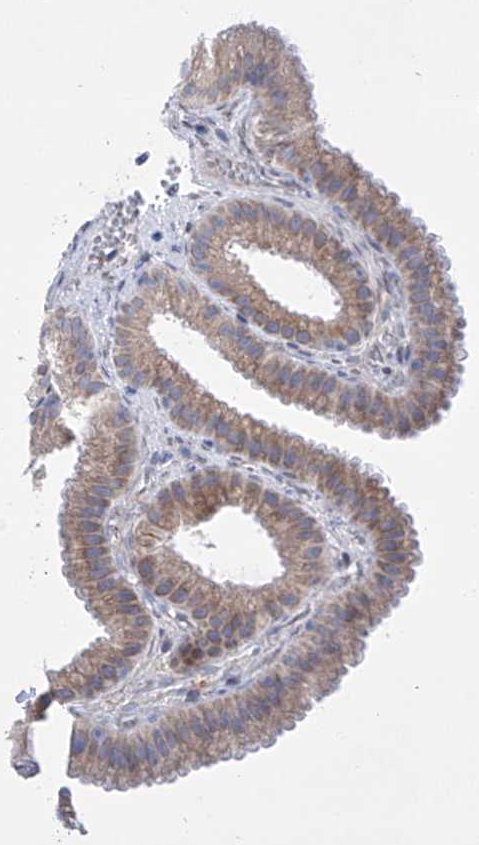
{"staining": {"intensity": "weak", "quantity": "25%-75%", "location": "cytoplasmic/membranous,nuclear"}, "tissue": "gallbladder", "cell_type": "Glandular cells", "image_type": "normal", "snomed": [{"axis": "morphology", "description": "Normal tissue, NOS"}, {"axis": "topography", "description": "Gallbladder"}], "caption": "Weak cytoplasmic/membranous,nuclear protein staining is seen in about 25%-75% of glandular cells in gallbladder.", "gene": "LCLAT1", "patient": {"sex": "female", "age": 30}}